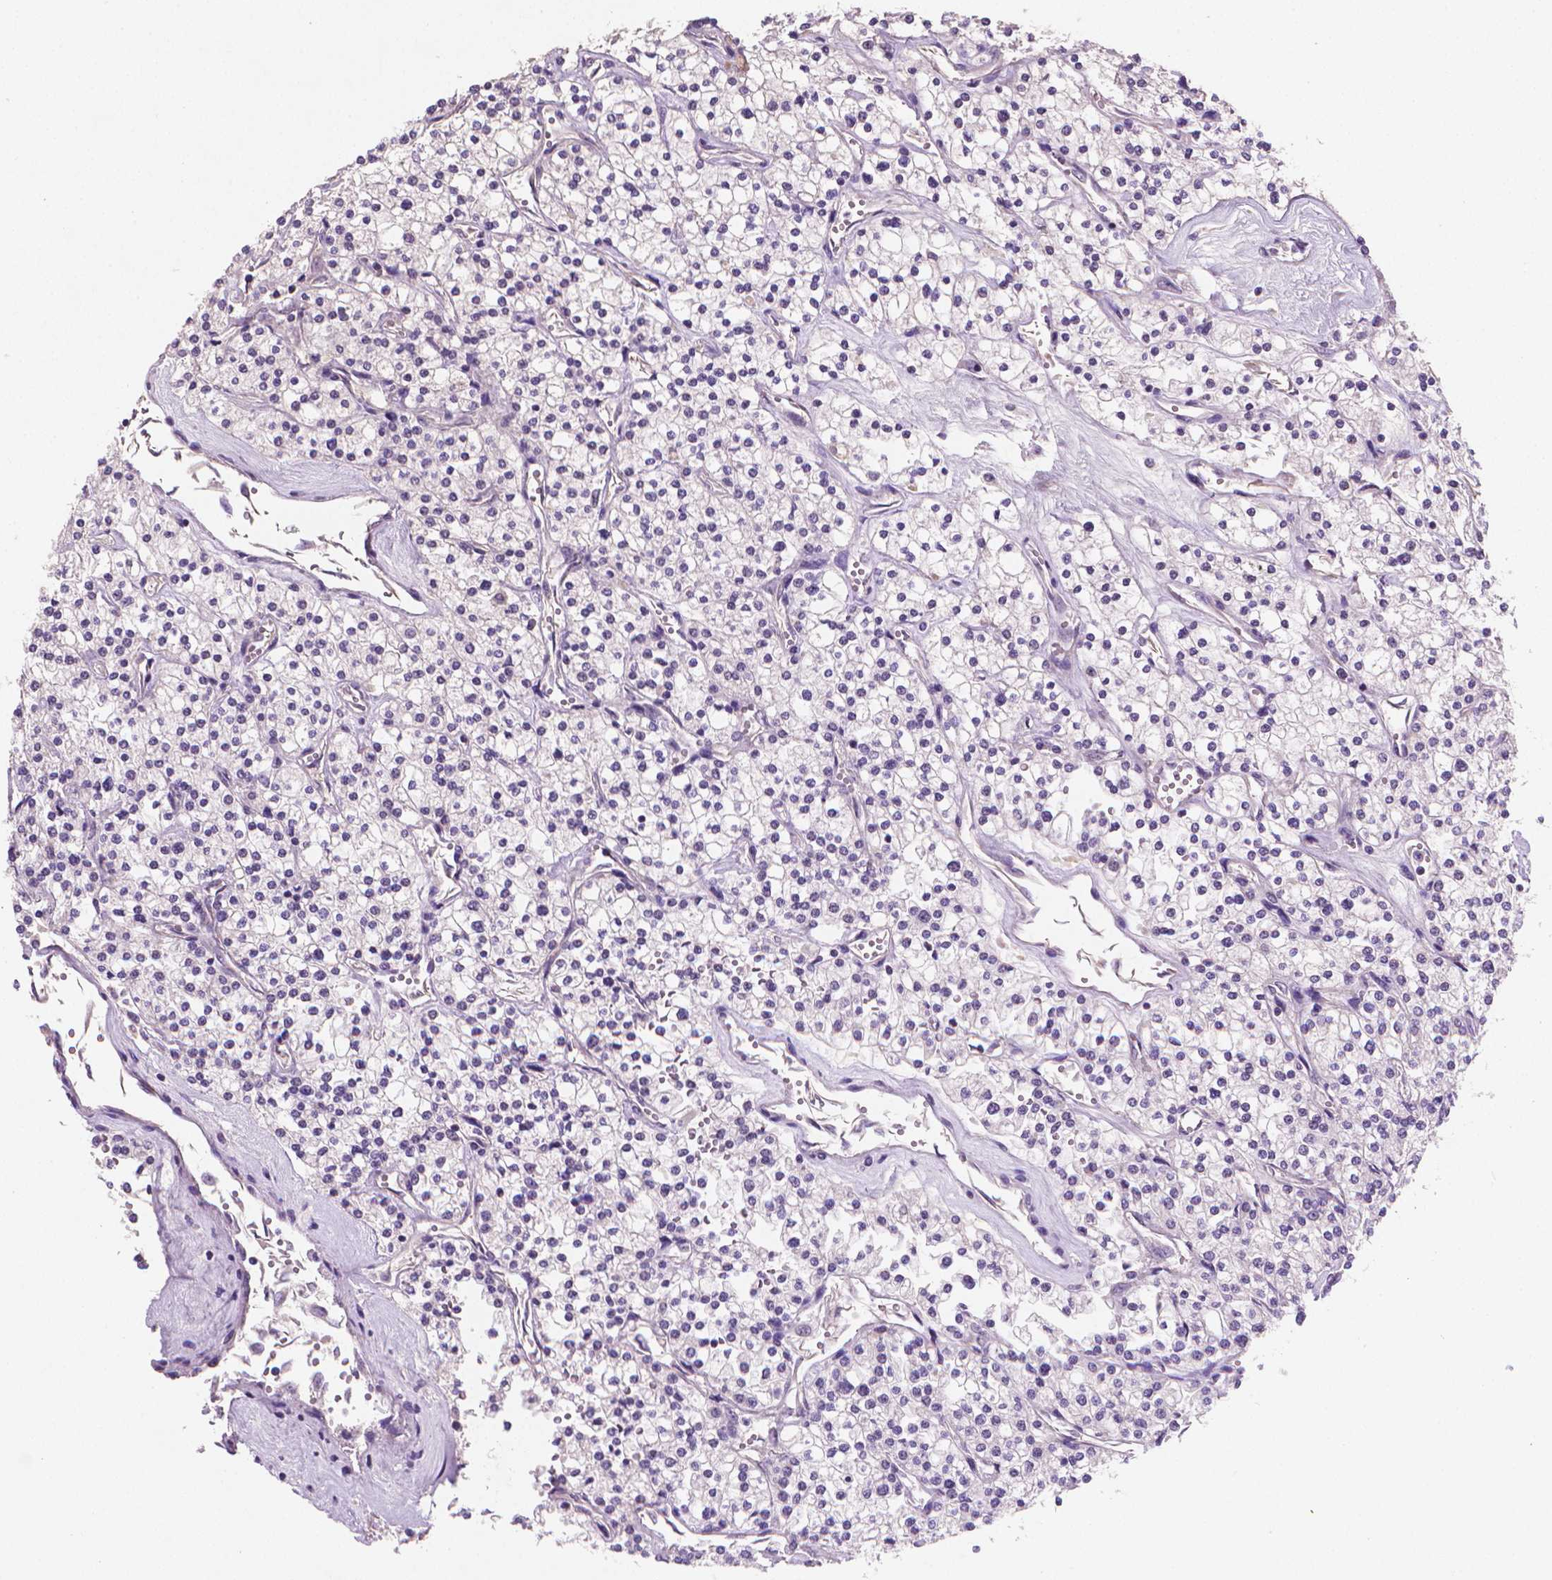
{"staining": {"intensity": "negative", "quantity": "none", "location": "none"}, "tissue": "renal cancer", "cell_type": "Tumor cells", "image_type": "cancer", "snomed": [{"axis": "morphology", "description": "Adenocarcinoma, NOS"}, {"axis": "topography", "description": "Kidney"}], "caption": "DAB (3,3'-diaminobenzidine) immunohistochemical staining of human adenocarcinoma (renal) reveals no significant staining in tumor cells.", "gene": "CLXN", "patient": {"sex": "male", "age": 80}}